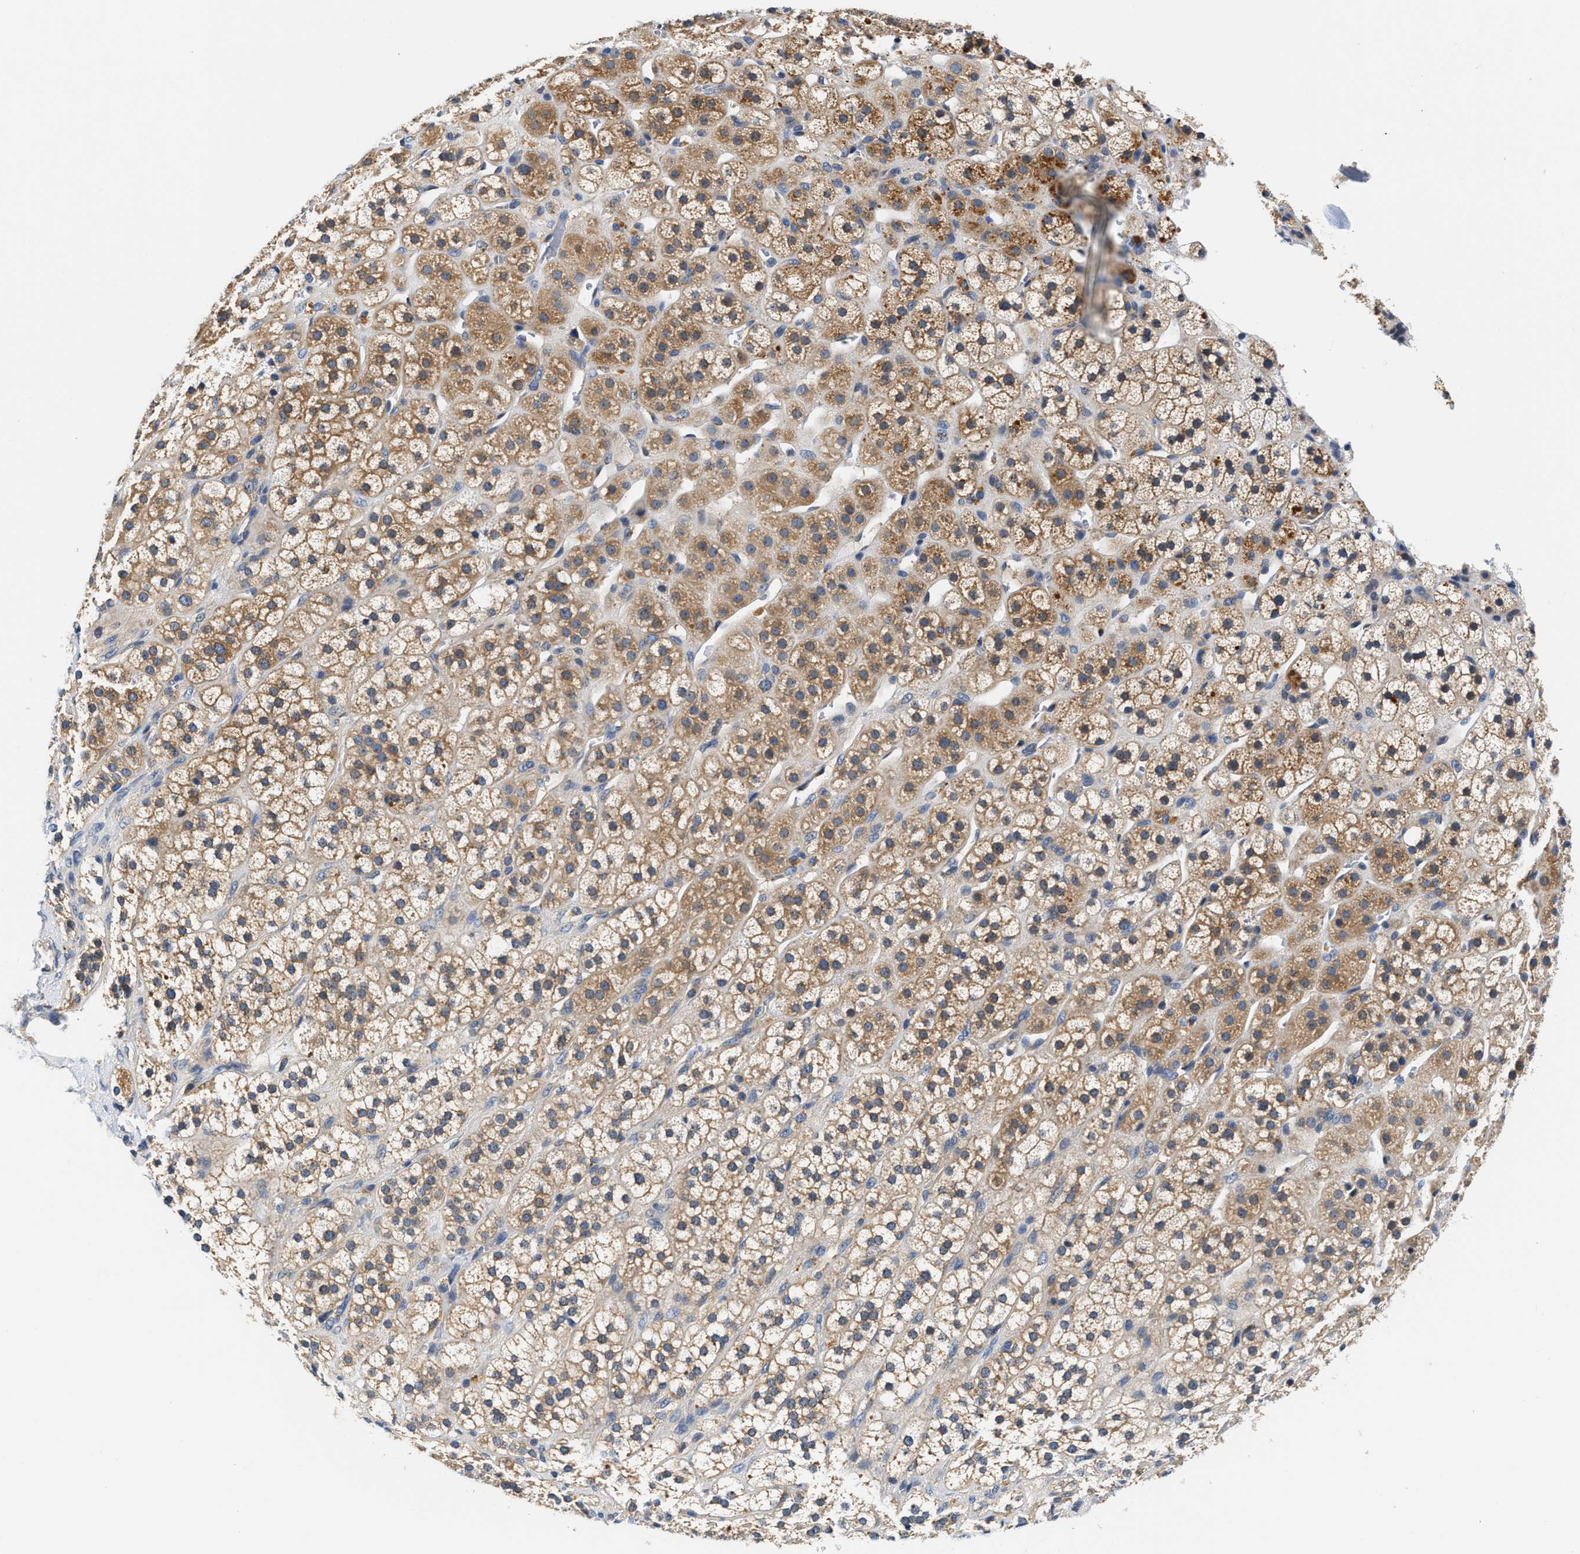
{"staining": {"intensity": "strong", "quantity": "25%-75%", "location": "cytoplasmic/membranous"}, "tissue": "adrenal gland", "cell_type": "Glandular cells", "image_type": "normal", "snomed": [{"axis": "morphology", "description": "Normal tissue, NOS"}, {"axis": "topography", "description": "Adrenal gland"}], "caption": "A high amount of strong cytoplasmic/membranous positivity is identified in about 25%-75% of glandular cells in normal adrenal gland.", "gene": "FAM185A", "patient": {"sex": "male", "age": 56}}